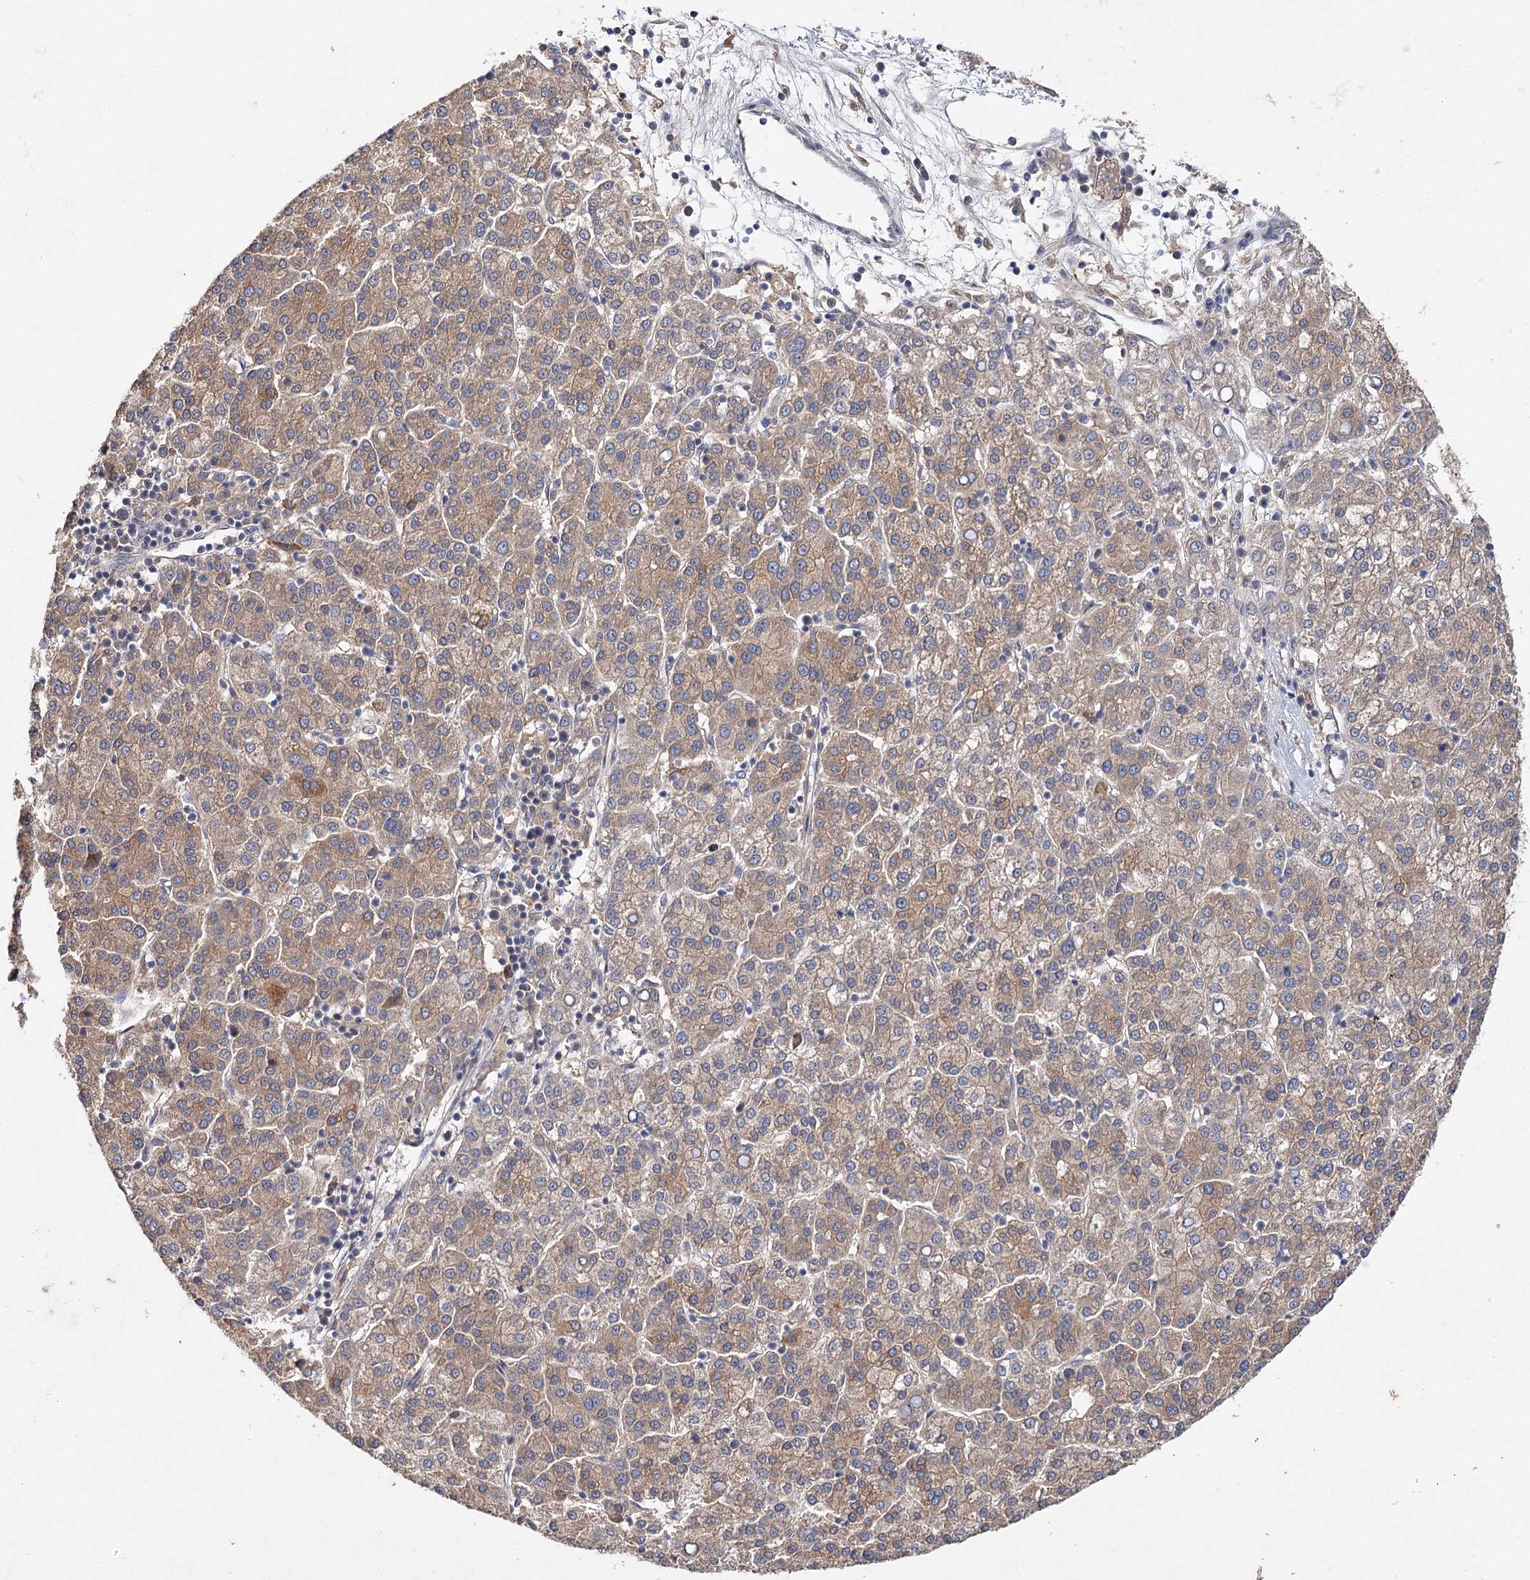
{"staining": {"intensity": "moderate", "quantity": ">75%", "location": "cytoplasmic/membranous"}, "tissue": "liver cancer", "cell_type": "Tumor cells", "image_type": "cancer", "snomed": [{"axis": "morphology", "description": "Carcinoma, Hepatocellular, NOS"}, {"axis": "topography", "description": "Liver"}], "caption": "Immunohistochemistry staining of hepatocellular carcinoma (liver), which shows medium levels of moderate cytoplasmic/membranous positivity in approximately >75% of tumor cells indicating moderate cytoplasmic/membranous protein expression. The staining was performed using DAB (brown) for protein detection and nuclei were counterstained in hematoxylin (blue).", "gene": "NUDCD2", "patient": {"sex": "female", "age": 58}}